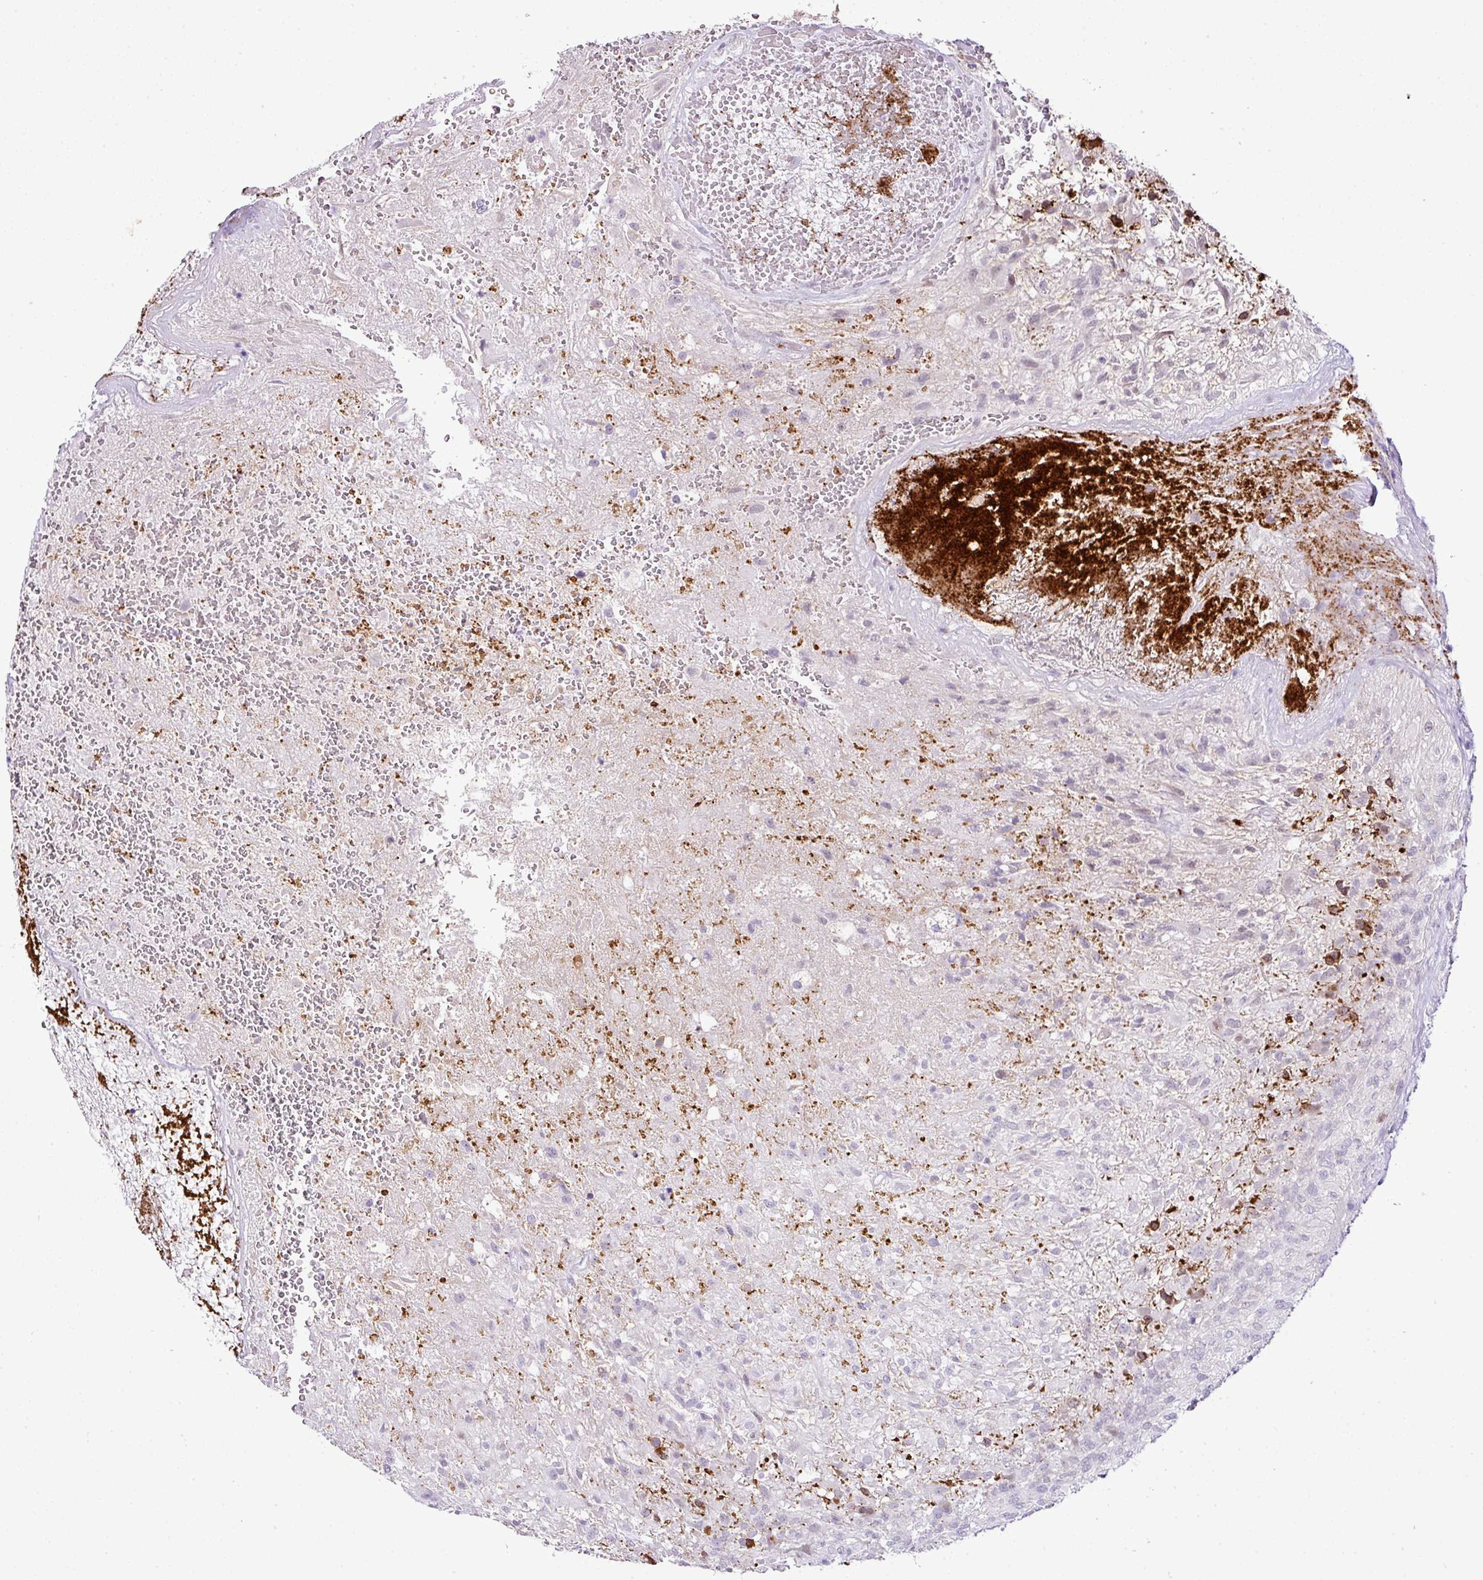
{"staining": {"intensity": "negative", "quantity": "none", "location": "none"}, "tissue": "glioma", "cell_type": "Tumor cells", "image_type": "cancer", "snomed": [{"axis": "morphology", "description": "Glioma, malignant, High grade"}, {"axis": "topography", "description": "Brain"}], "caption": "Tumor cells show no significant expression in high-grade glioma (malignant).", "gene": "CMTM5", "patient": {"sex": "male", "age": 56}}